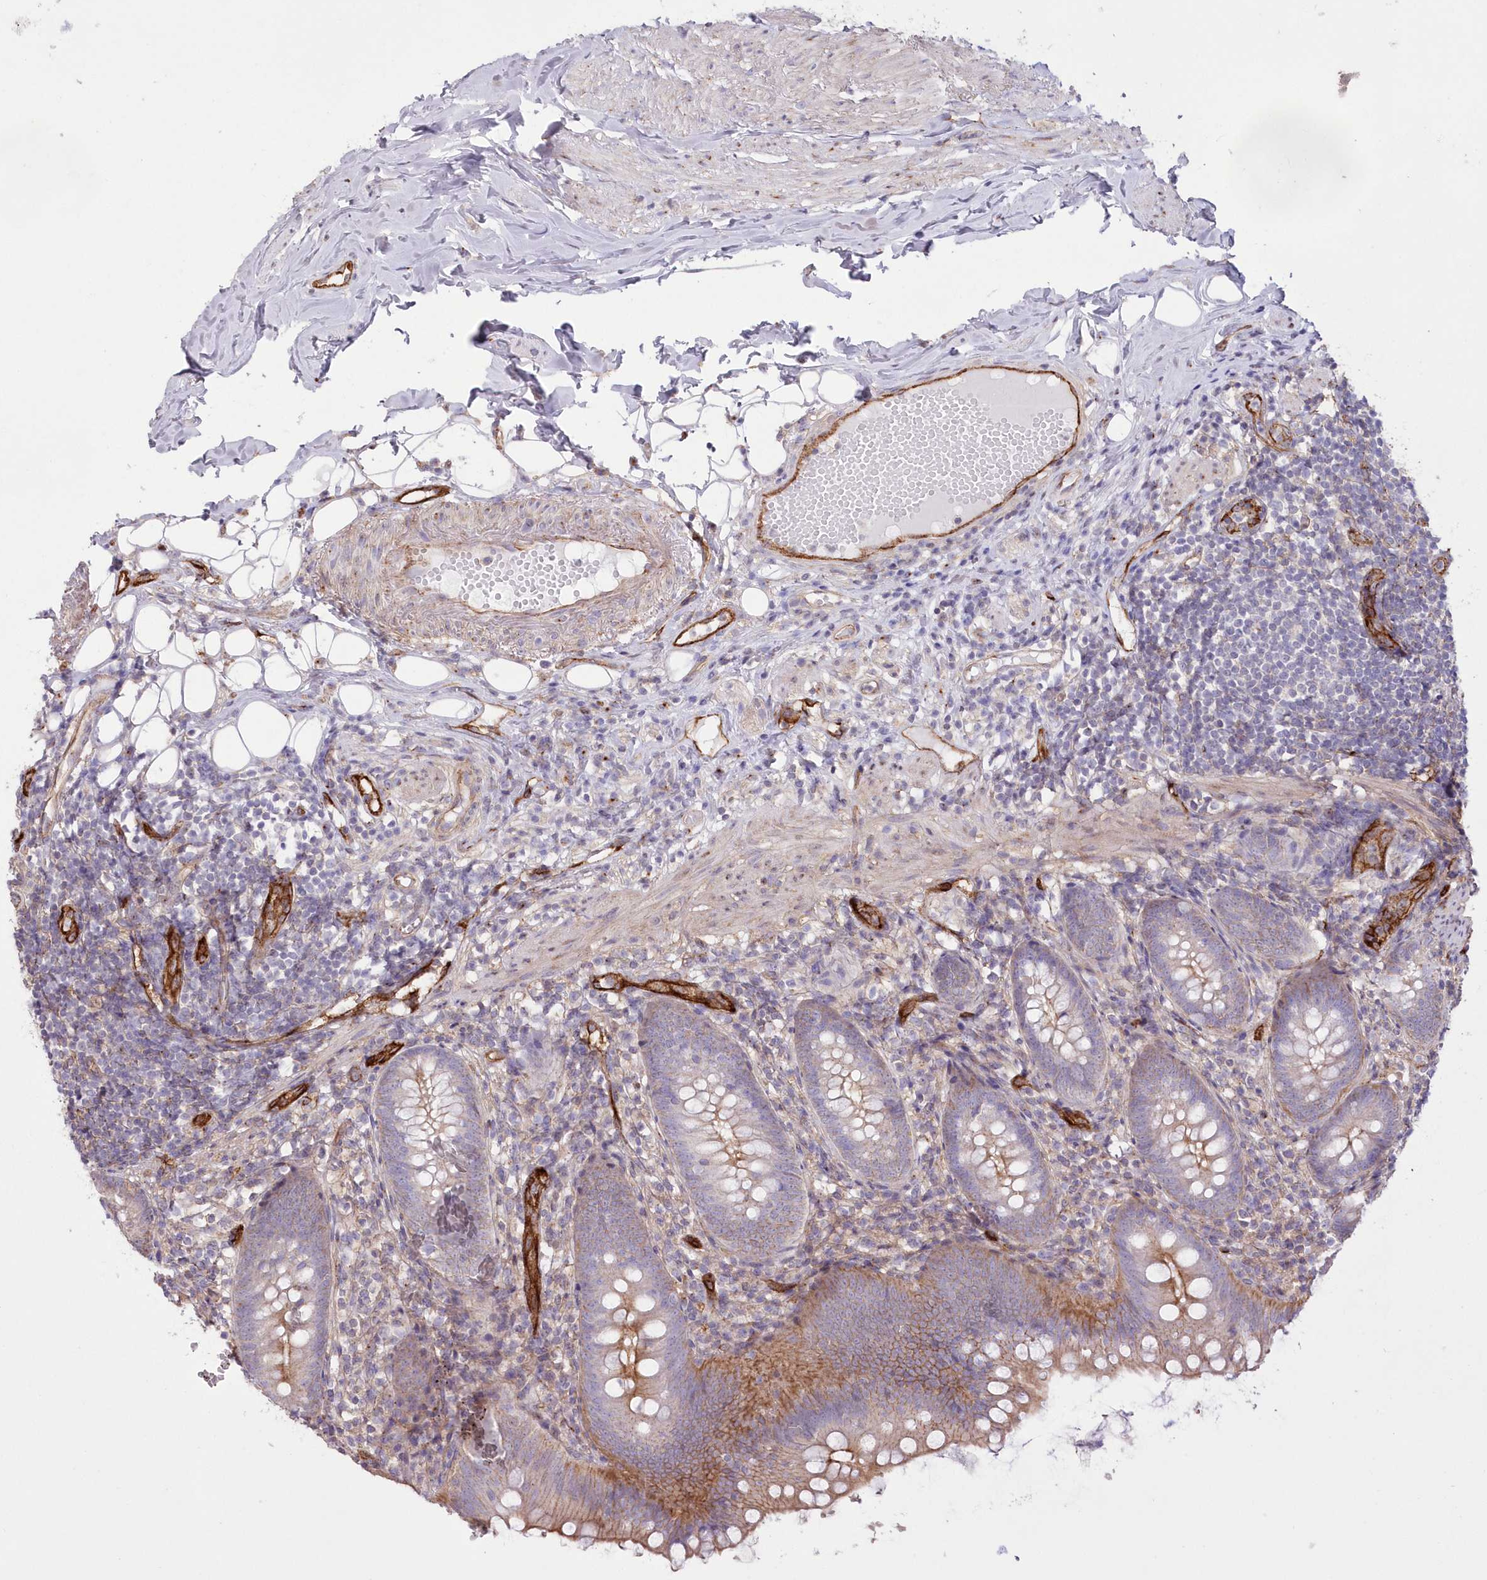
{"staining": {"intensity": "moderate", "quantity": "<25%", "location": "cytoplasmic/membranous"}, "tissue": "appendix", "cell_type": "Glandular cells", "image_type": "normal", "snomed": [{"axis": "morphology", "description": "Normal tissue, NOS"}, {"axis": "topography", "description": "Appendix"}], "caption": "Protein expression analysis of unremarkable appendix shows moderate cytoplasmic/membranous positivity in about <25% of glandular cells.", "gene": "RAB11FIP5", "patient": {"sex": "female", "age": 62}}